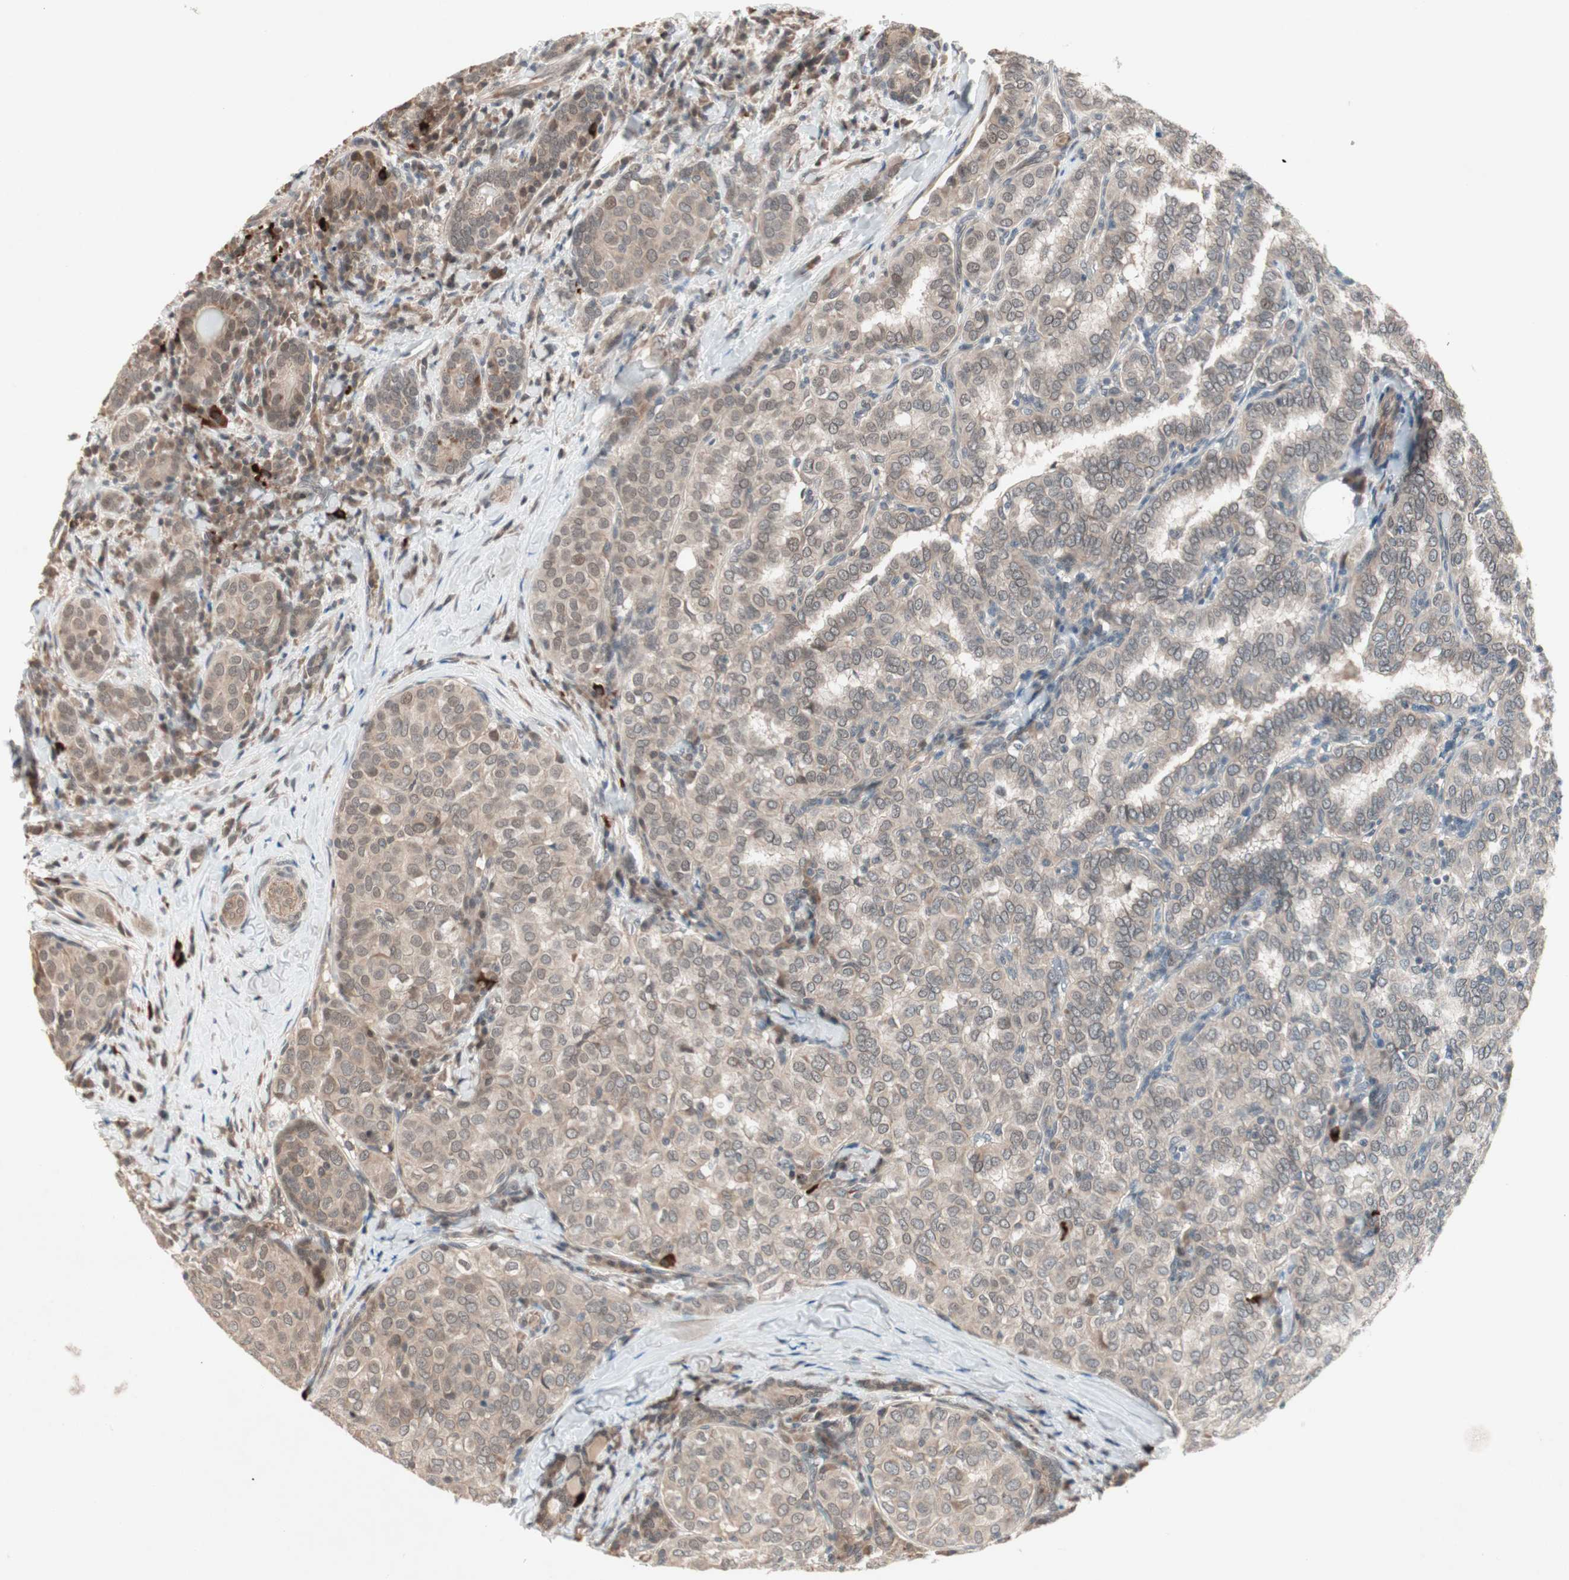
{"staining": {"intensity": "weak", "quantity": ">75%", "location": "cytoplasmic/membranous,nuclear"}, "tissue": "thyroid cancer", "cell_type": "Tumor cells", "image_type": "cancer", "snomed": [{"axis": "morphology", "description": "Papillary adenocarcinoma, NOS"}, {"axis": "topography", "description": "Thyroid gland"}], "caption": "Brown immunohistochemical staining in thyroid cancer (papillary adenocarcinoma) demonstrates weak cytoplasmic/membranous and nuclear positivity in about >75% of tumor cells.", "gene": "PGBD1", "patient": {"sex": "female", "age": 30}}